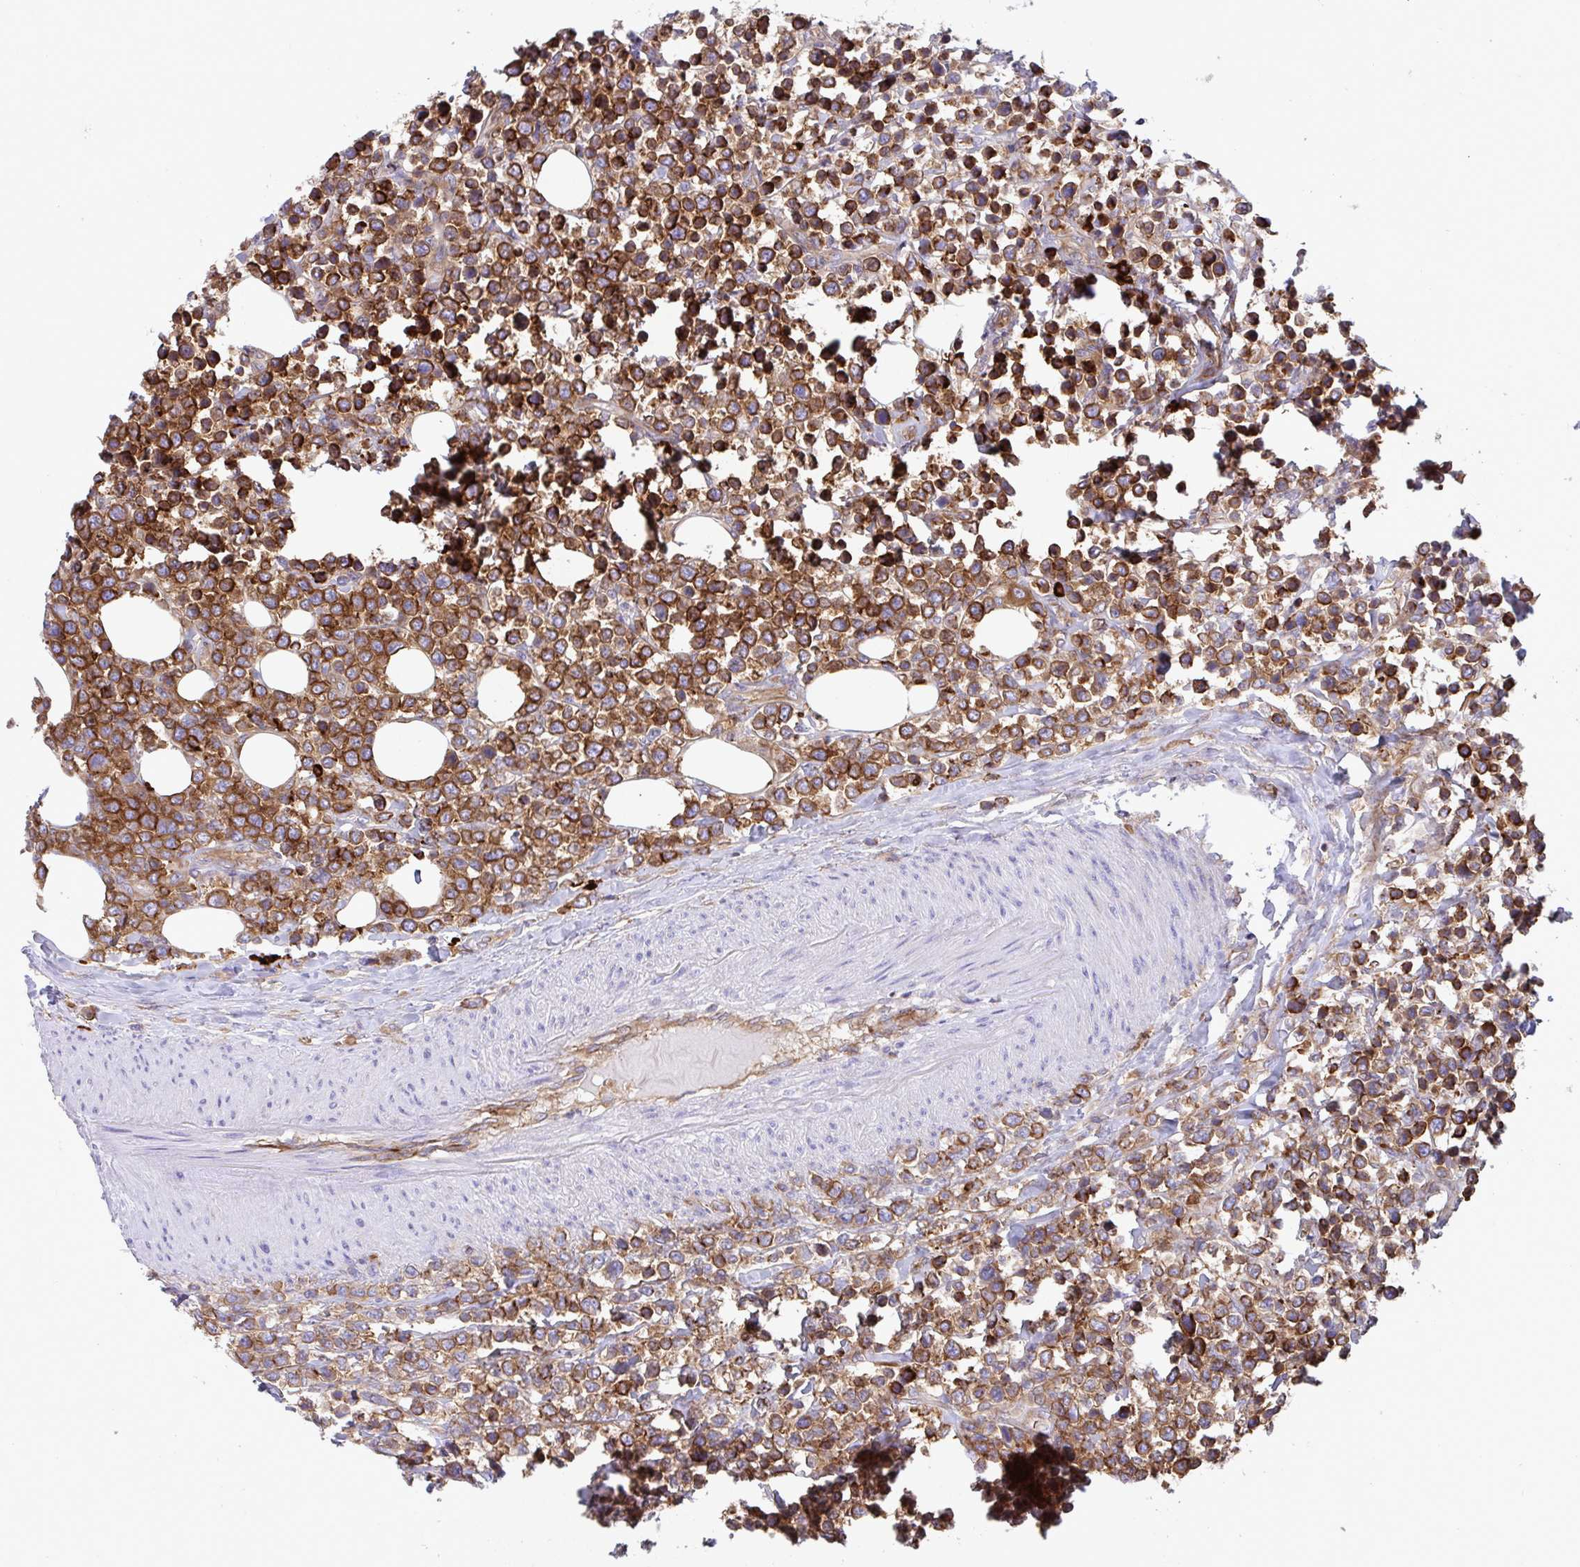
{"staining": {"intensity": "strong", "quantity": ">75%", "location": "cytoplasmic/membranous"}, "tissue": "lymphoma", "cell_type": "Tumor cells", "image_type": "cancer", "snomed": [{"axis": "morphology", "description": "Malignant lymphoma, non-Hodgkin's type, Low grade"}, {"axis": "topography", "description": "Lymph node"}], "caption": "Immunohistochemical staining of human lymphoma exhibits strong cytoplasmic/membranous protein staining in approximately >75% of tumor cells. The protein is shown in brown color, while the nuclei are stained blue.", "gene": "YARS2", "patient": {"sex": "male", "age": 60}}